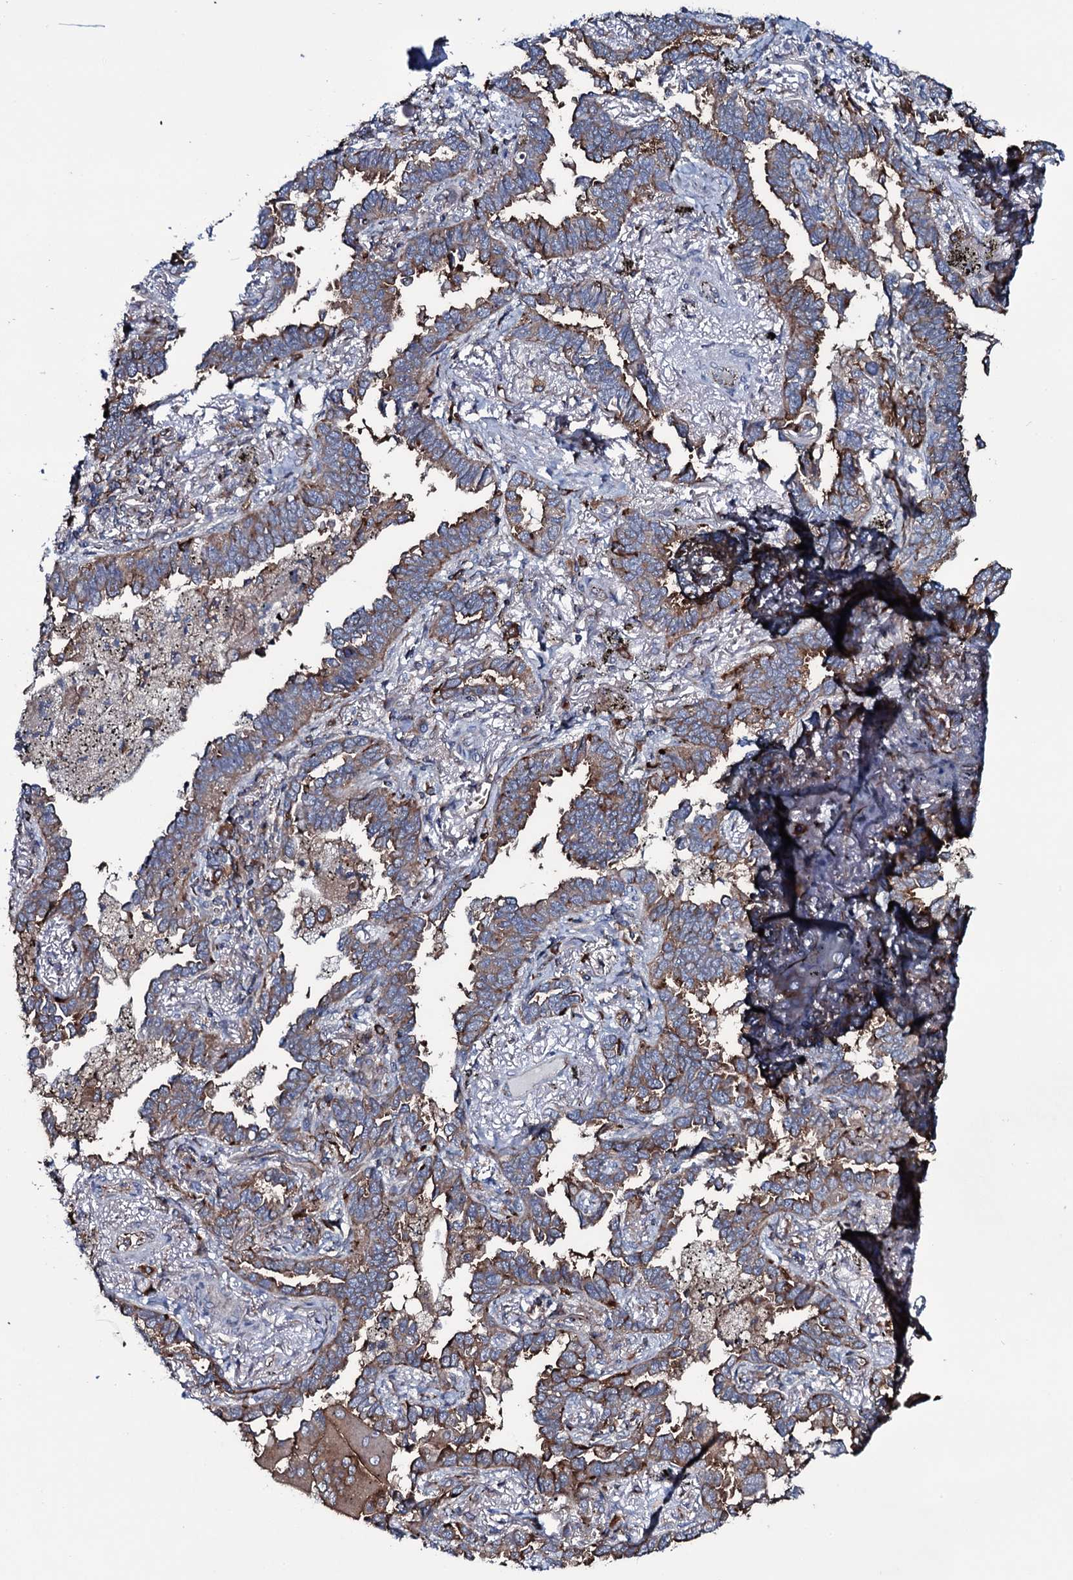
{"staining": {"intensity": "strong", "quantity": "25%-75%", "location": "cytoplasmic/membranous"}, "tissue": "lung cancer", "cell_type": "Tumor cells", "image_type": "cancer", "snomed": [{"axis": "morphology", "description": "Adenocarcinoma, NOS"}, {"axis": "topography", "description": "Lung"}], "caption": "IHC staining of lung cancer (adenocarcinoma), which reveals high levels of strong cytoplasmic/membranous expression in about 25%-75% of tumor cells indicating strong cytoplasmic/membranous protein staining. The staining was performed using DAB (brown) for protein detection and nuclei were counterstained in hematoxylin (blue).", "gene": "VAMP8", "patient": {"sex": "male", "age": 67}}